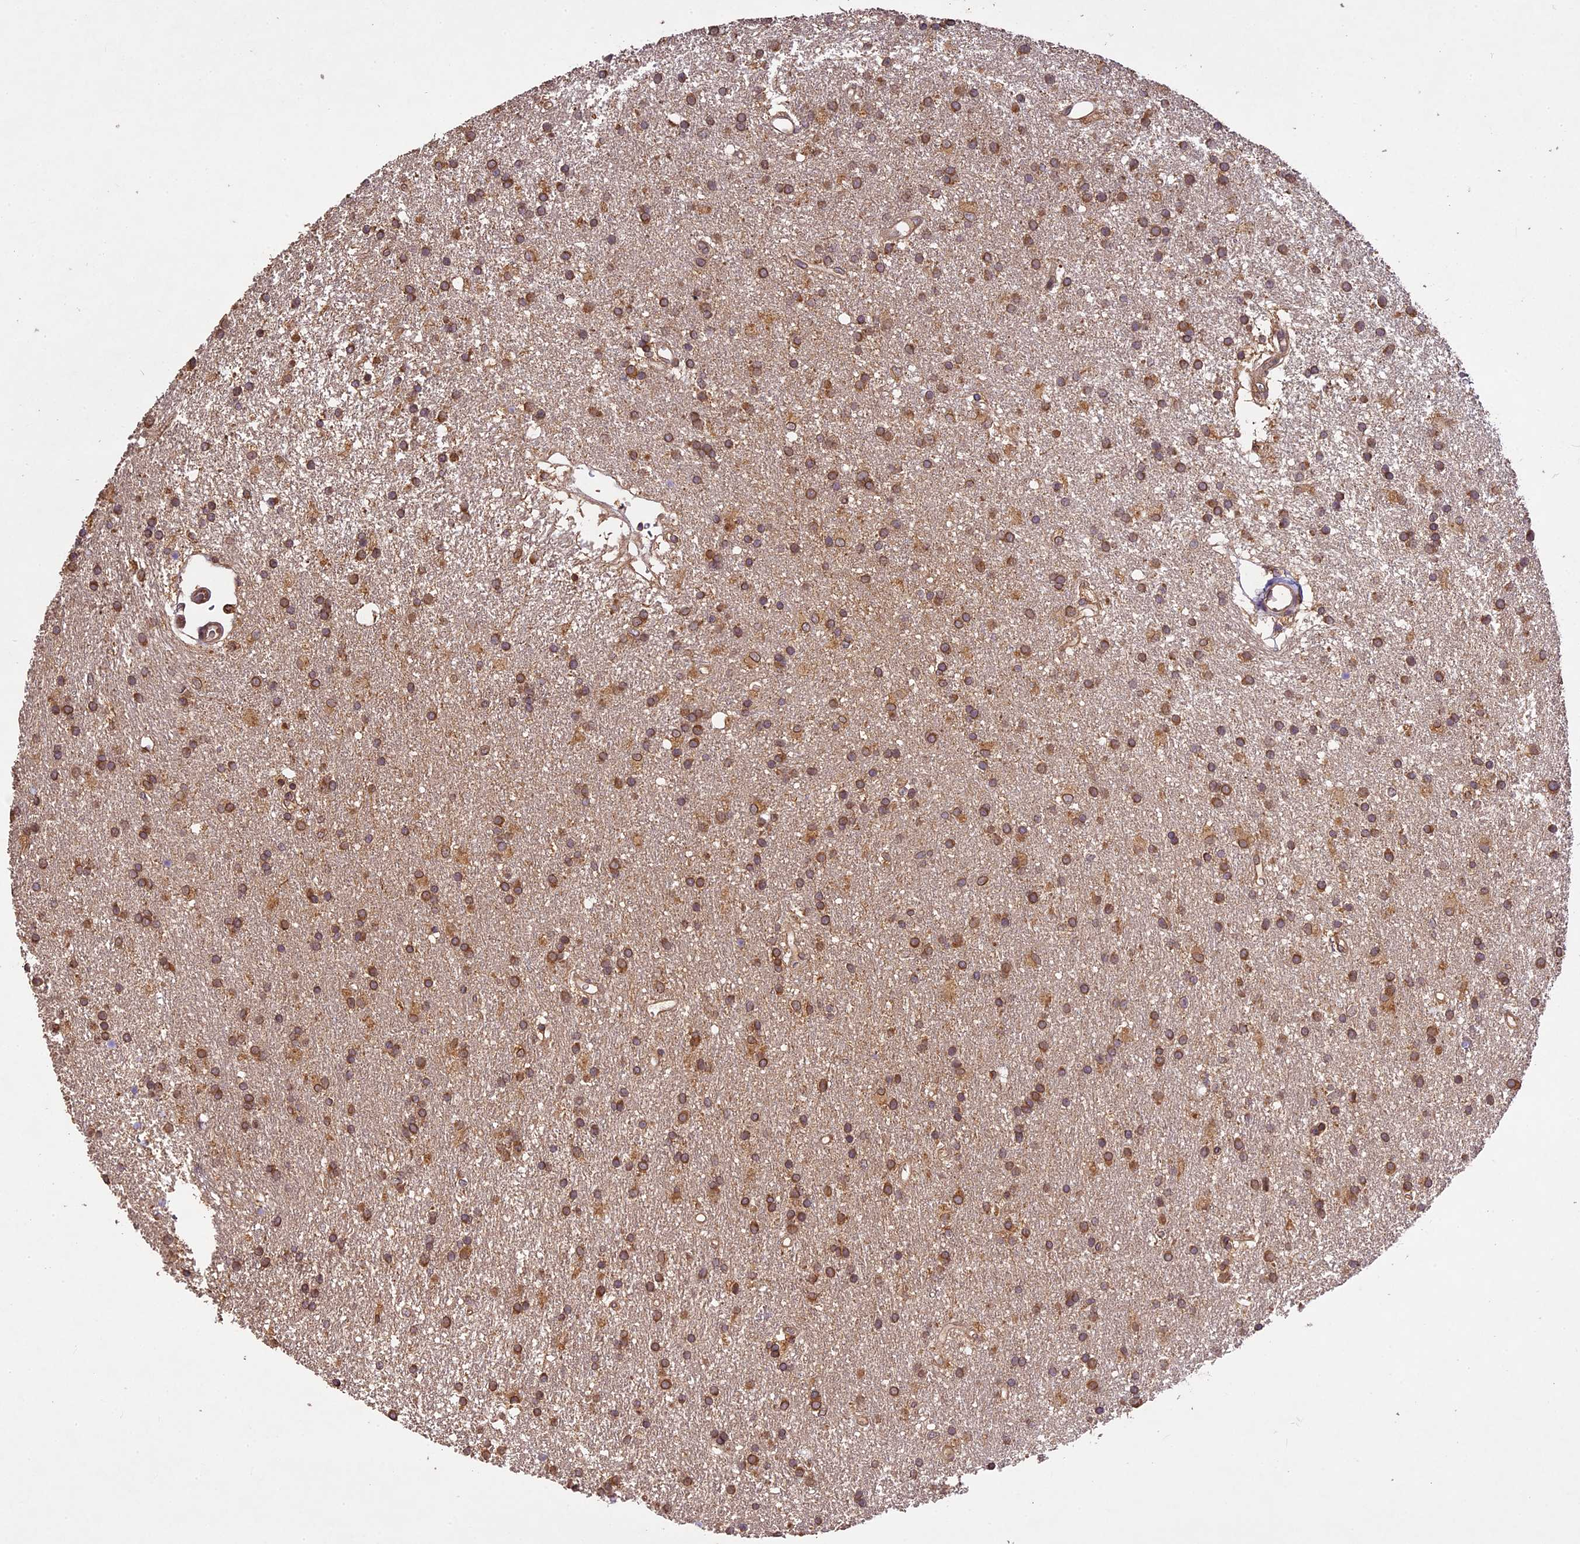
{"staining": {"intensity": "moderate", "quantity": ">75%", "location": "cytoplasmic/membranous"}, "tissue": "glioma", "cell_type": "Tumor cells", "image_type": "cancer", "snomed": [{"axis": "morphology", "description": "Glioma, malignant, High grade"}, {"axis": "topography", "description": "Brain"}], "caption": "Protein expression analysis of high-grade glioma (malignant) demonstrates moderate cytoplasmic/membranous expression in about >75% of tumor cells. The protein is stained brown, and the nuclei are stained in blue (DAB (3,3'-diaminobenzidine) IHC with brightfield microscopy, high magnification).", "gene": "BRAP", "patient": {"sex": "male", "age": 77}}